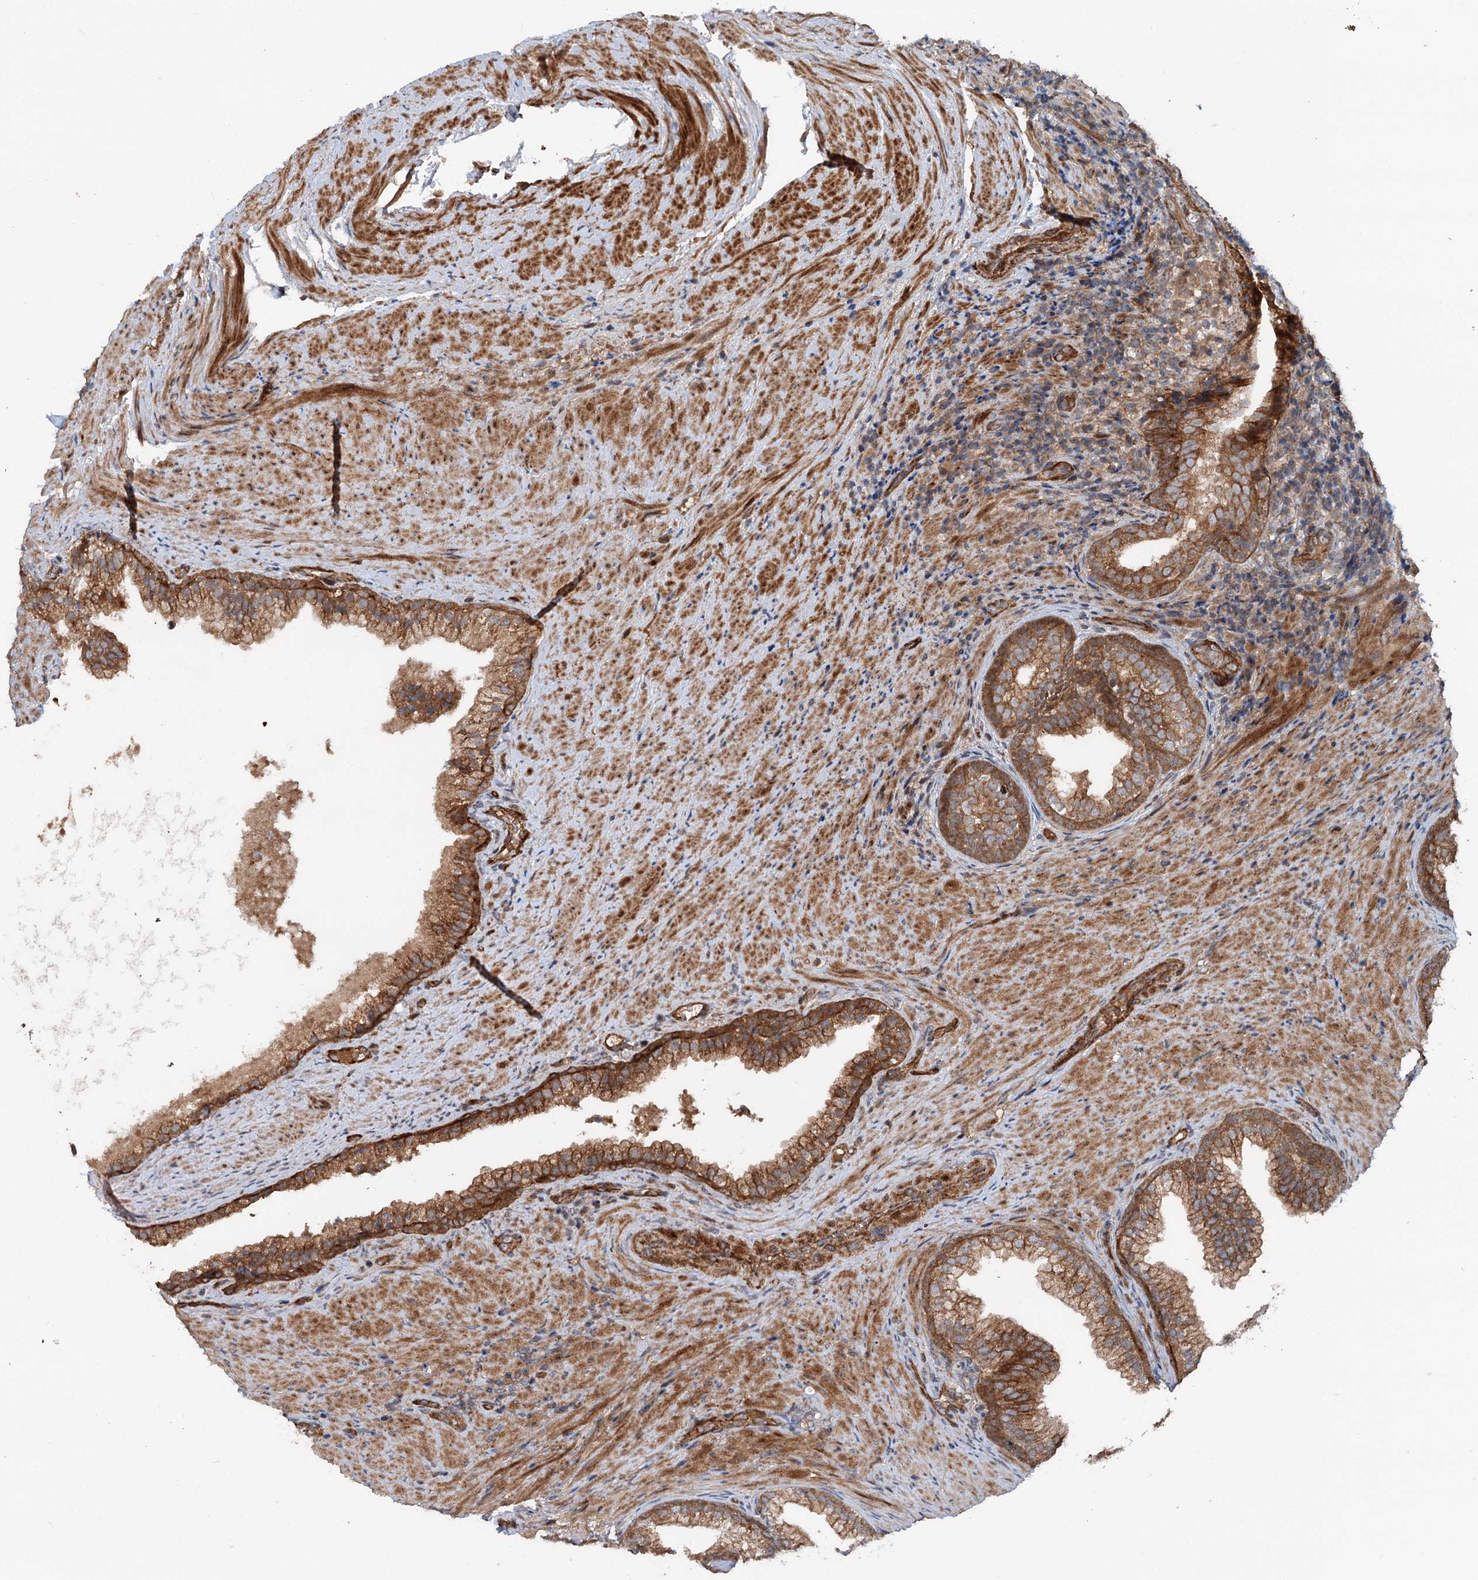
{"staining": {"intensity": "moderate", "quantity": ">75%", "location": "cytoplasmic/membranous"}, "tissue": "prostate", "cell_type": "Glandular cells", "image_type": "normal", "snomed": [{"axis": "morphology", "description": "Normal tissue, NOS"}, {"axis": "topography", "description": "Prostate"}], "caption": "A medium amount of moderate cytoplasmic/membranous positivity is appreciated in approximately >75% of glandular cells in unremarkable prostate.", "gene": "ADGRG4", "patient": {"sex": "male", "age": 76}}